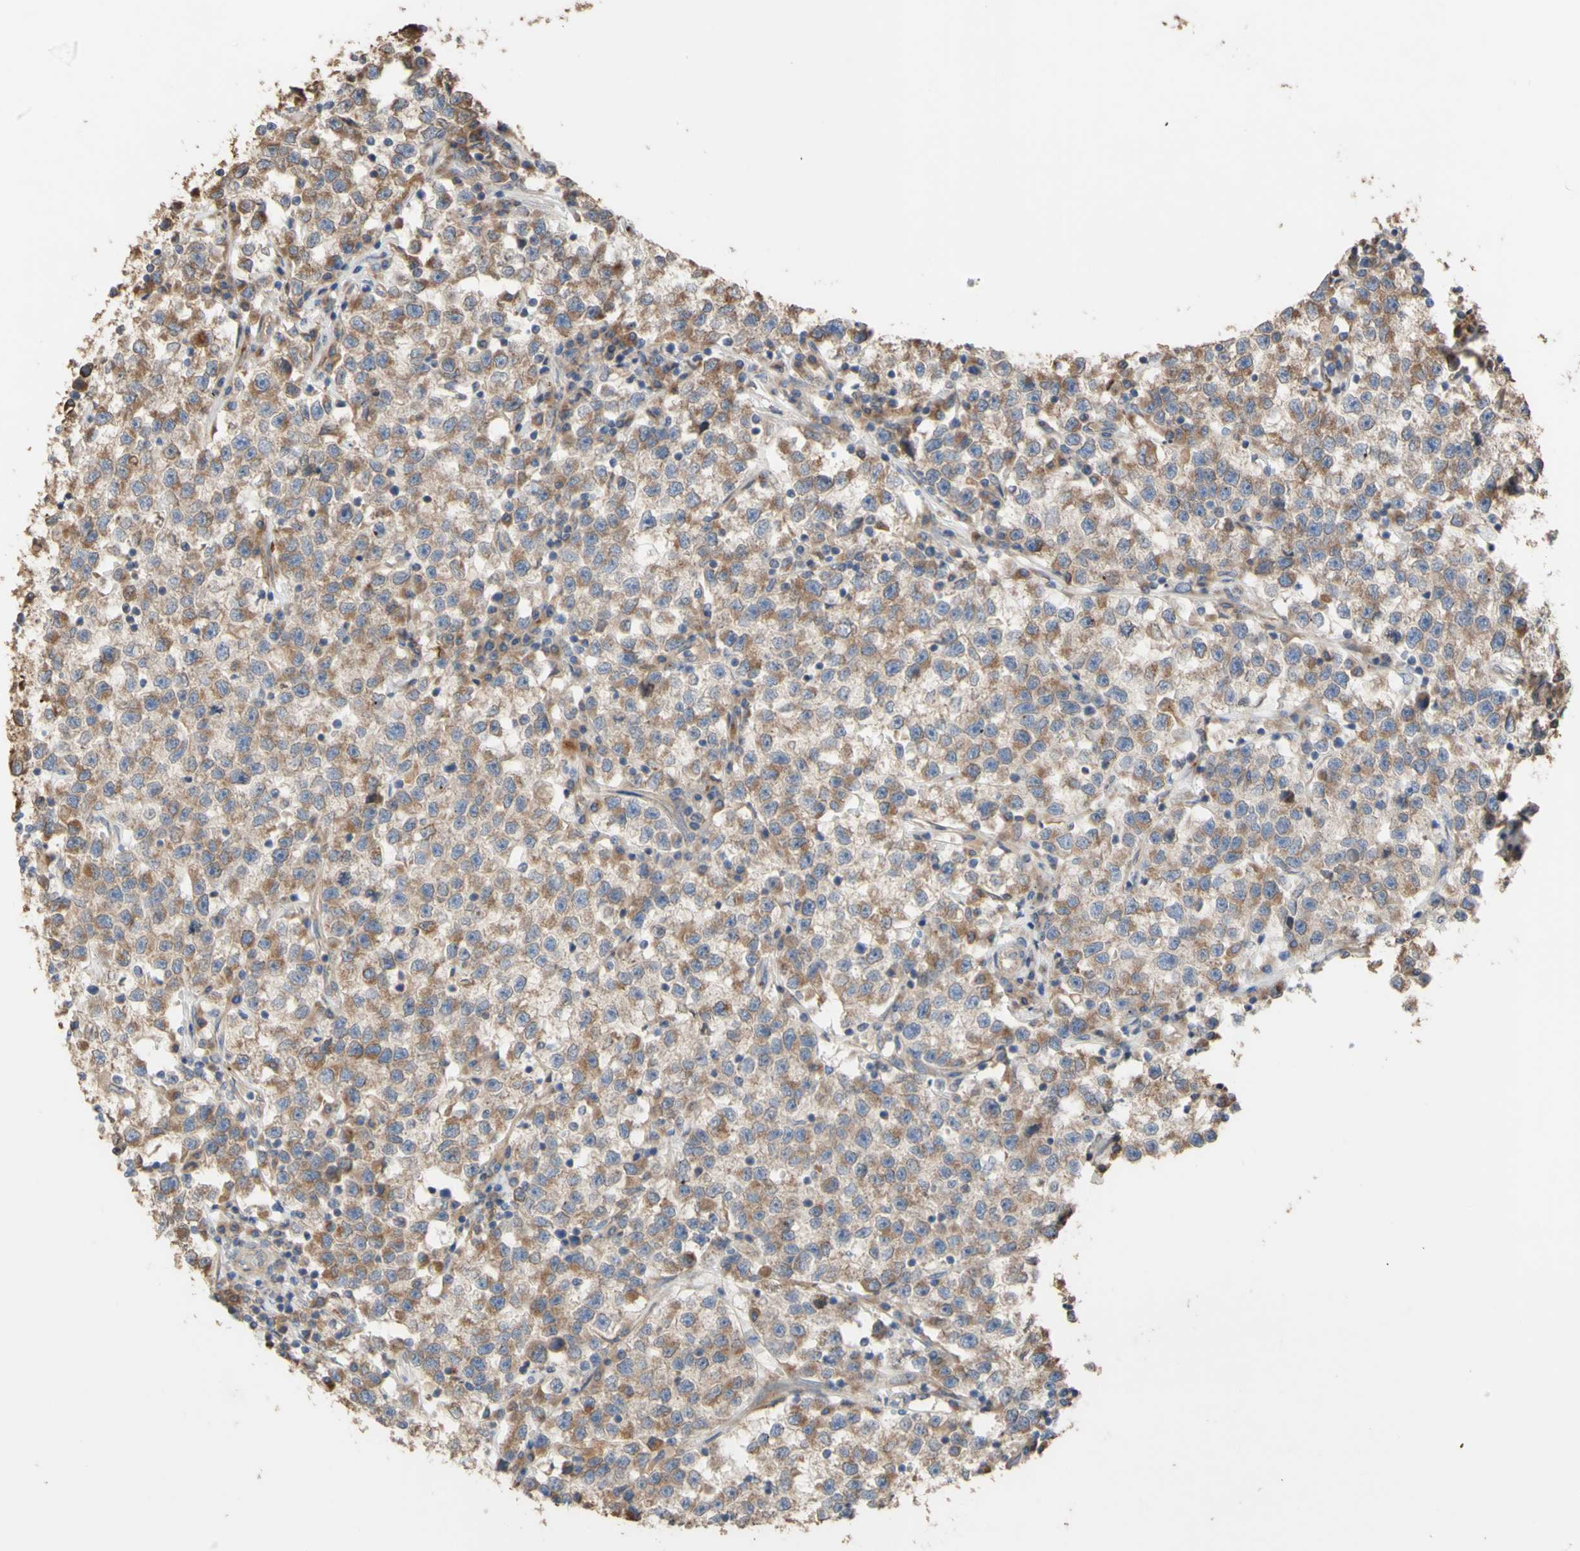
{"staining": {"intensity": "moderate", "quantity": "25%-75%", "location": "cytoplasmic/membranous"}, "tissue": "testis cancer", "cell_type": "Tumor cells", "image_type": "cancer", "snomed": [{"axis": "morphology", "description": "Seminoma, NOS"}, {"axis": "topography", "description": "Testis"}], "caption": "DAB immunohistochemical staining of human testis cancer reveals moderate cytoplasmic/membranous protein positivity in approximately 25%-75% of tumor cells.", "gene": "NECTIN3", "patient": {"sex": "male", "age": 22}}